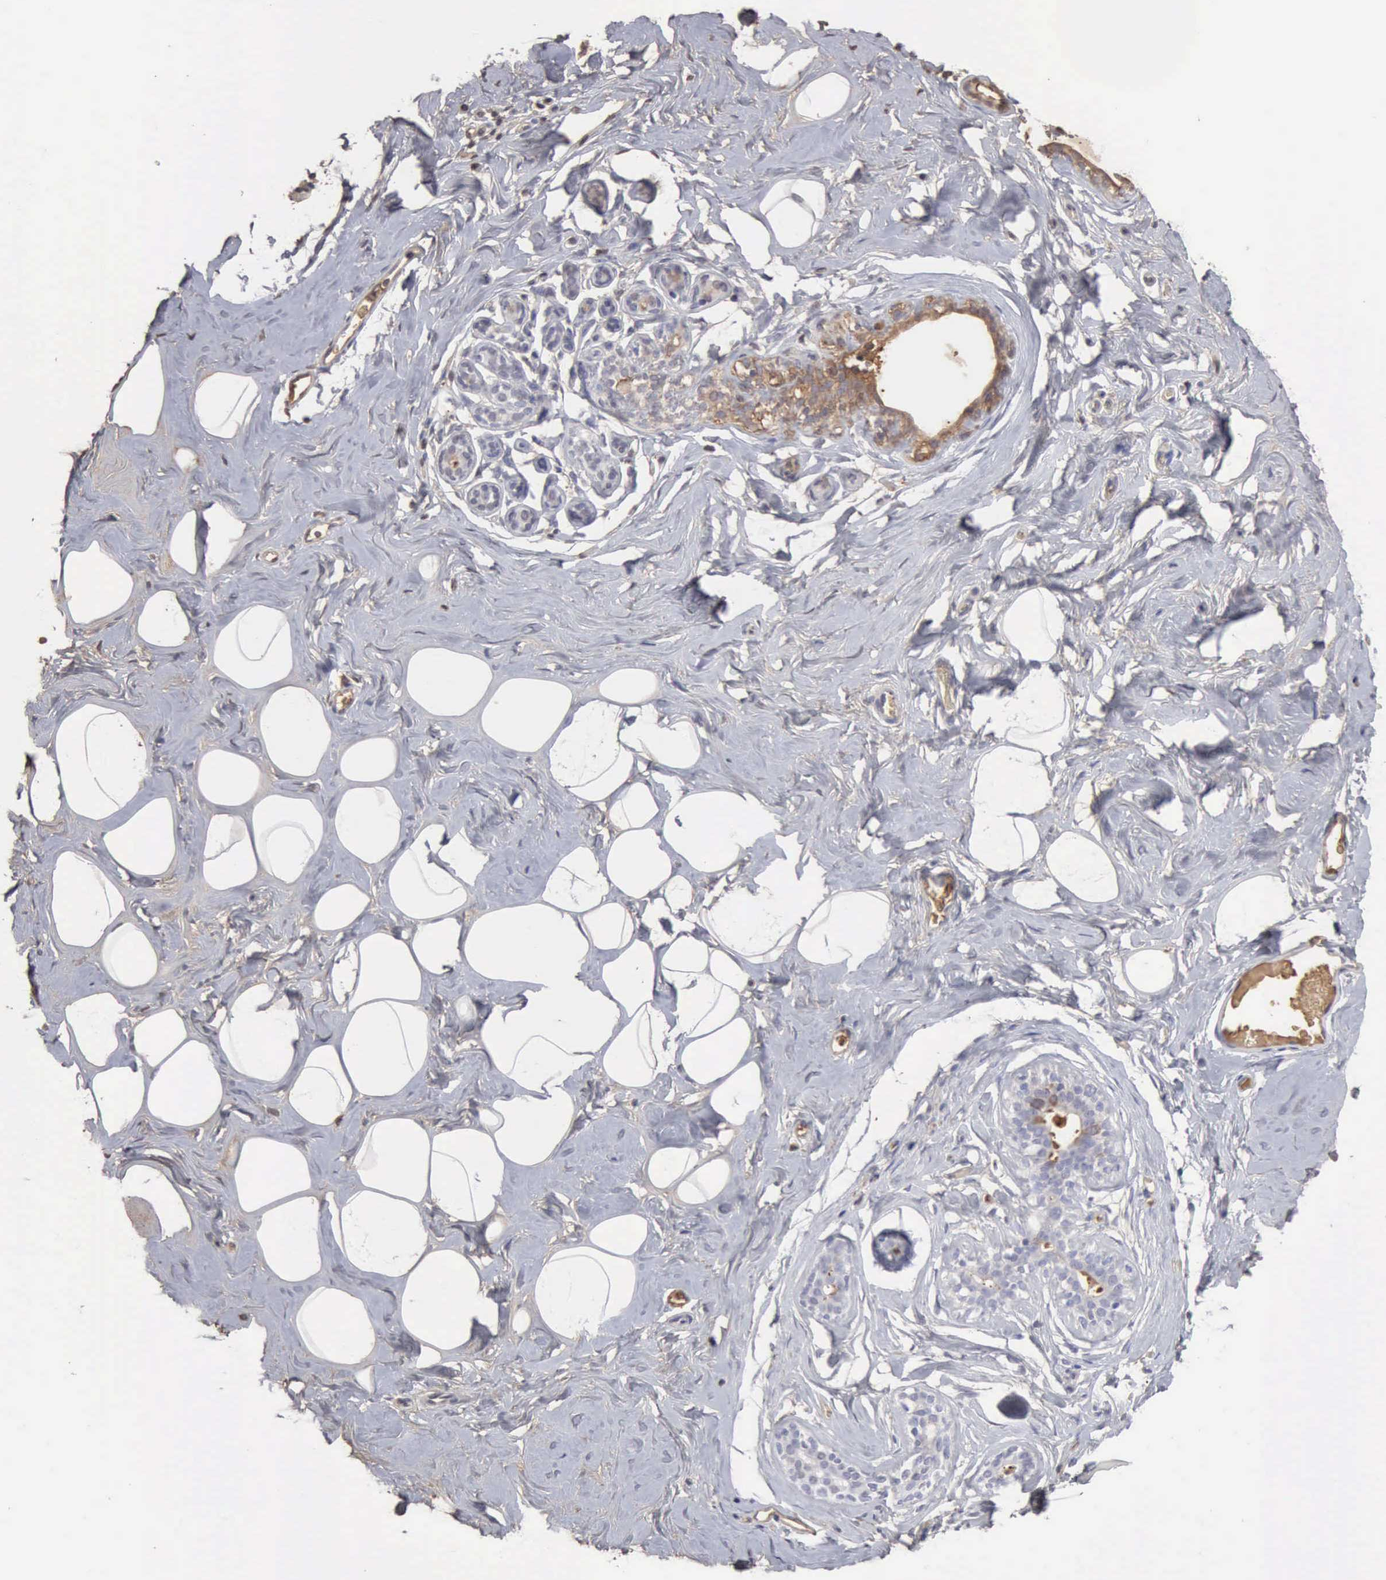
{"staining": {"intensity": "negative", "quantity": "none", "location": "none"}, "tissue": "breast", "cell_type": "Adipocytes", "image_type": "normal", "snomed": [{"axis": "morphology", "description": "Normal tissue, NOS"}, {"axis": "morphology", "description": "Fibrosis, NOS"}, {"axis": "topography", "description": "Breast"}], "caption": "Protein analysis of normal breast demonstrates no significant staining in adipocytes. Brightfield microscopy of IHC stained with DAB (3,3'-diaminobenzidine) (brown) and hematoxylin (blue), captured at high magnification.", "gene": "SERPINA1", "patient": {"sex": "female", "age": 39}}